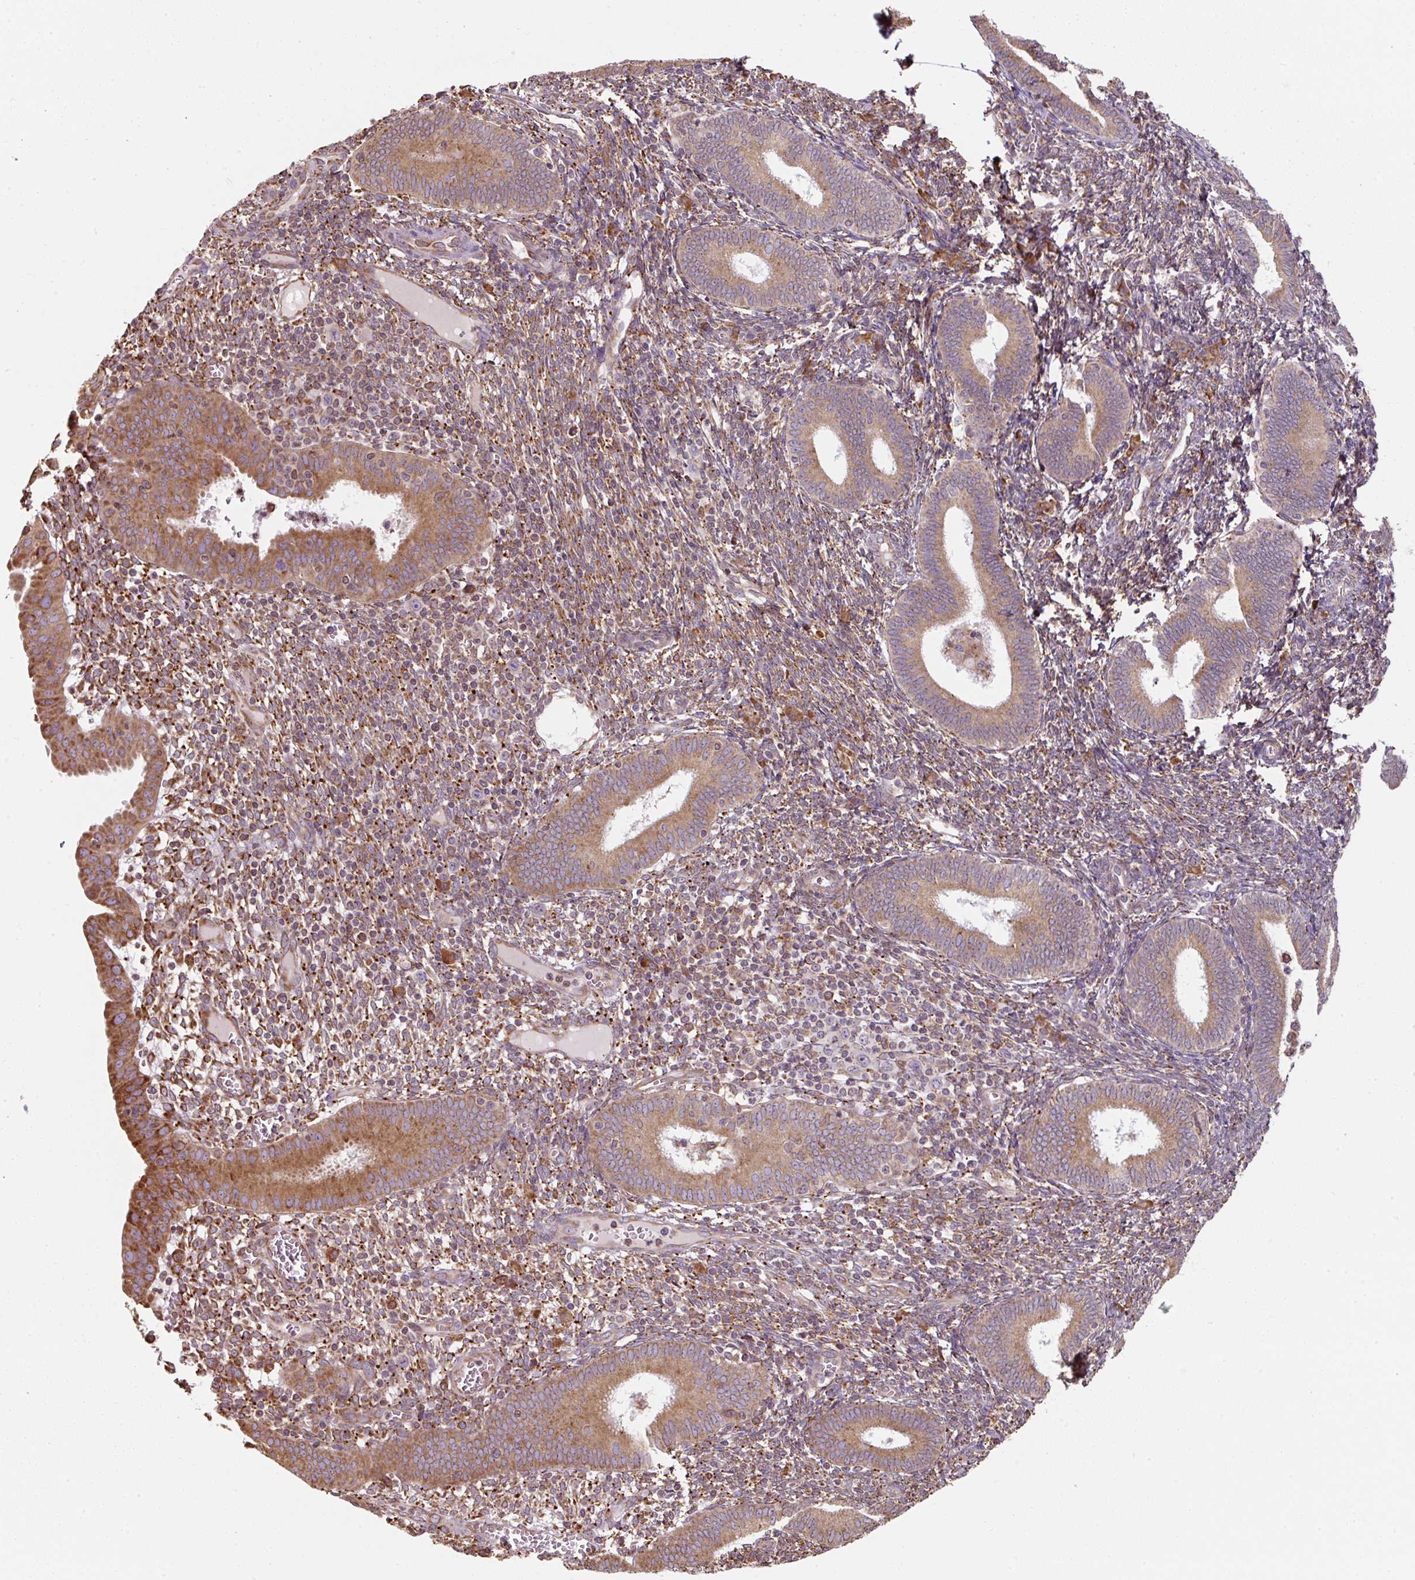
{"staining": {"intensity": "moderate", "quantity": ">75%", "location": "cytoplasmic/membranous"}, "tissue": "endometrium", "cell_type": "Cells in endometrial stroma", "image_type": "normal", "snomed": [{"axis": "morphology", "description": "Normal tissue, NOS"}, {"axis": "topography", "description": "Endometrium"}], "caption": "An IHC image of unremarkable tissue is shown. Protein staining in brown labels moderate cytoplasmic/membranous positivity in endometrium within cells in endometrial stroma.", "gene": "PRKCSH", "patient": {"sex": "female", "age": 41}}